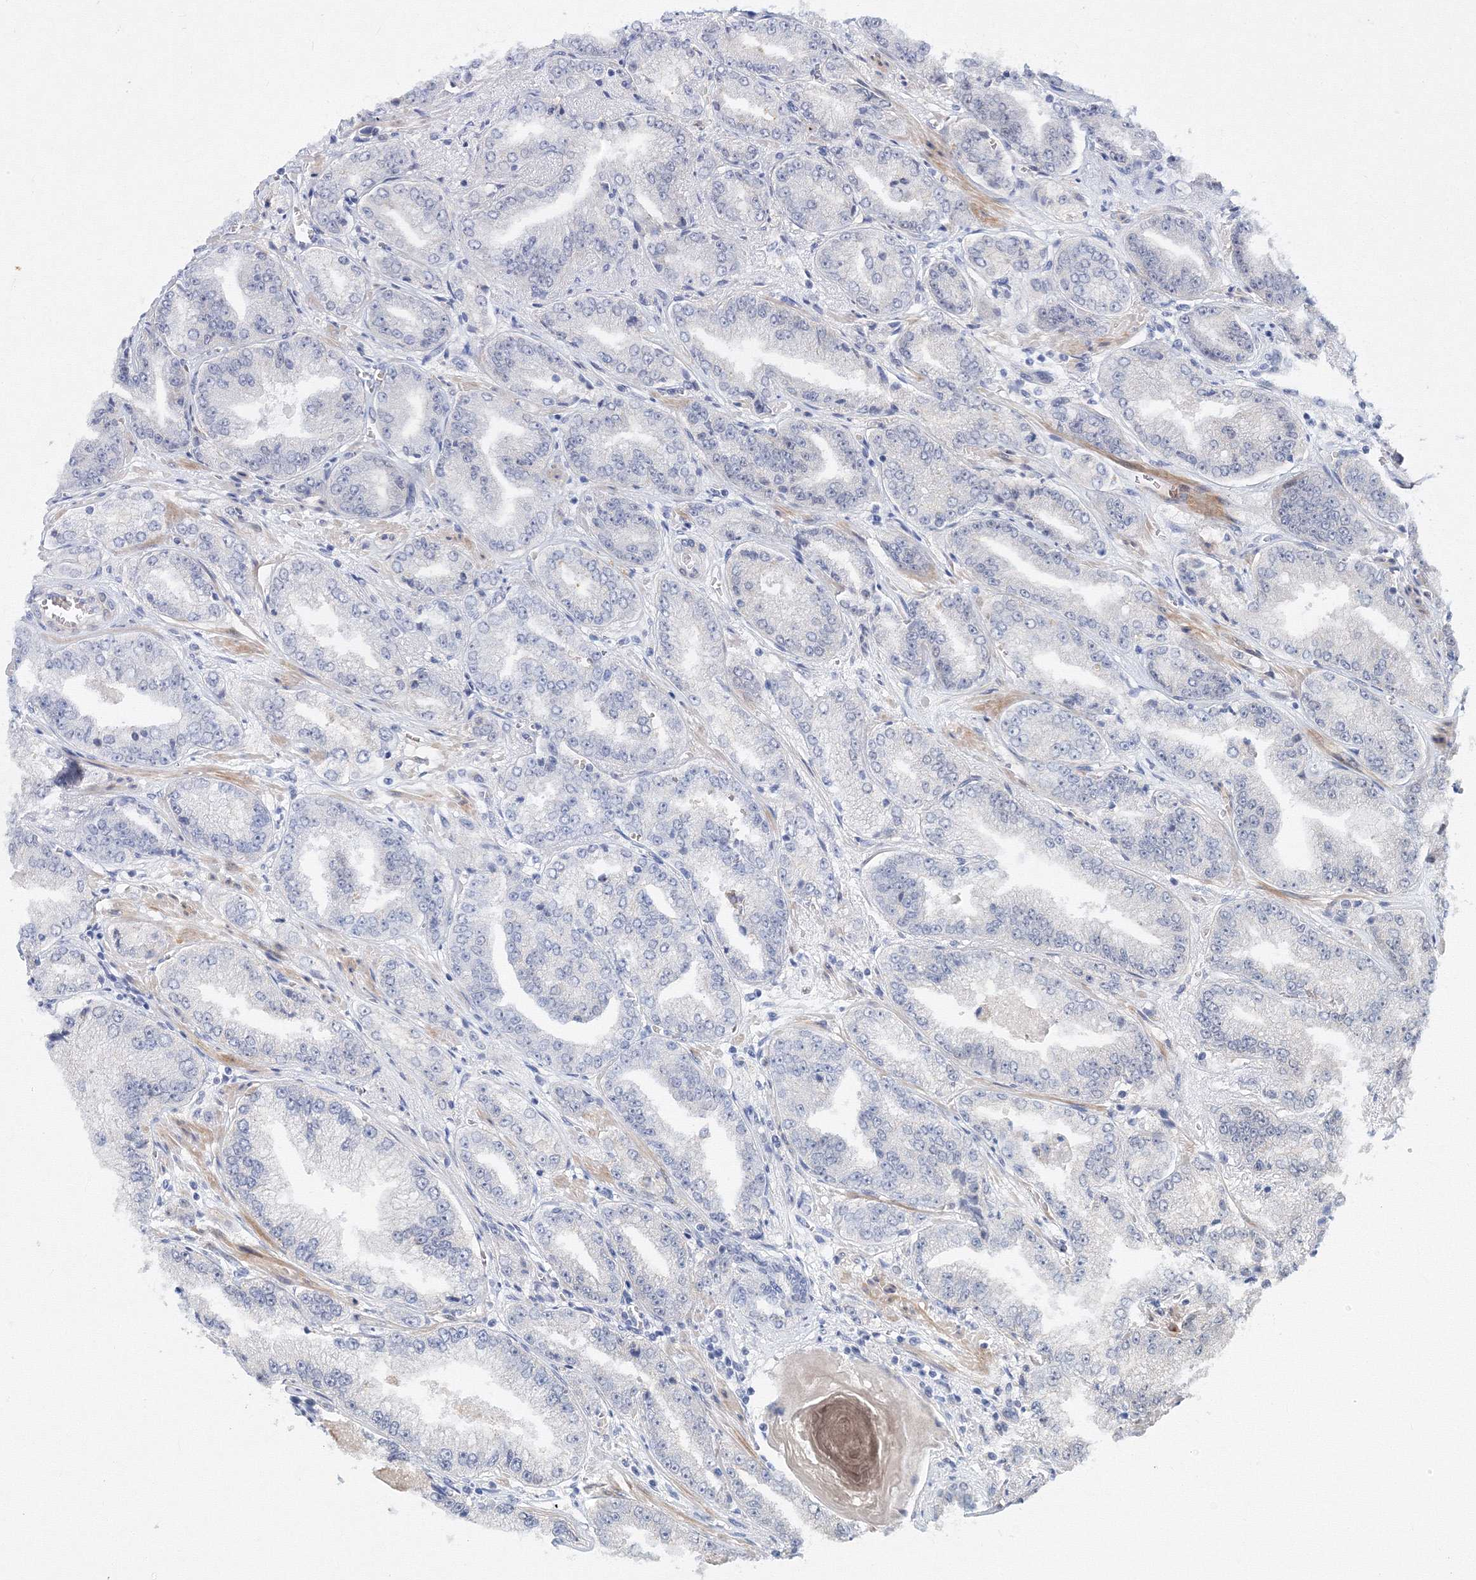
{"staining": {"intensity": "negative", "quantity": "none", "location": "none"}, "tissue": "prostate cancer", "cell_type": "Tumor cells", "image_type": "cancer", "snomed": [{"axis": "morphology", "description": "Adenocarcinoma, High grade"}, {"axis": "topography", "description": "Prostate"}], "caption": "Human prostate cancer (high-grade adenocarcinoma) stained for a protein using immunohistochemistry (IHC) reveals no staining in tumor cells.", "gene": "C11orf52", "patient": {"sex": "male", "age": 71}}